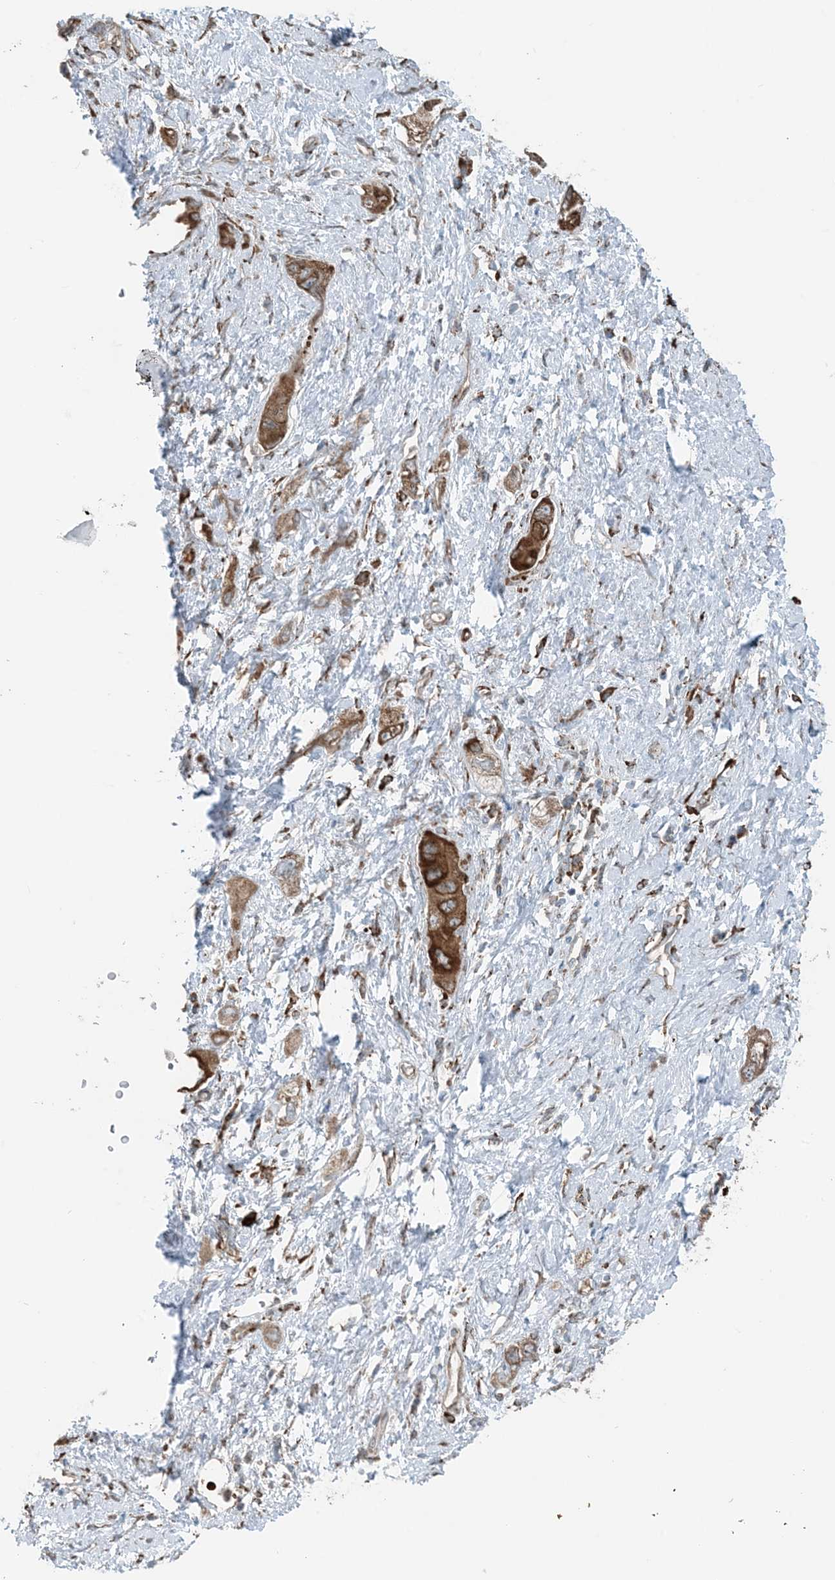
{"staining": {"intensity": "strong", "quantity": "25%-75%", "location": "cytoplasmic/membranous"}, "tissue": "pancreatic cancer", "cell_type": "Tumor cells", "image_type": "cancer", "snomed": [{"axis": "morphology", "description": "Adenocarcinoma, NOS"}, {"axis": "topography", "description": "Pancreas"}], "caption": "Immunohistochemistry (IHC) (DAB (3,3'-diaminobenzidine)) staining of human pancreatic cancer (adenocarcinoma) shows strong cytoplasmic/membranous protein staining in approximately 25%-75% of tumor cells.", "gene": "CERKL", "patient": {"sex": "female", "age": 73}}